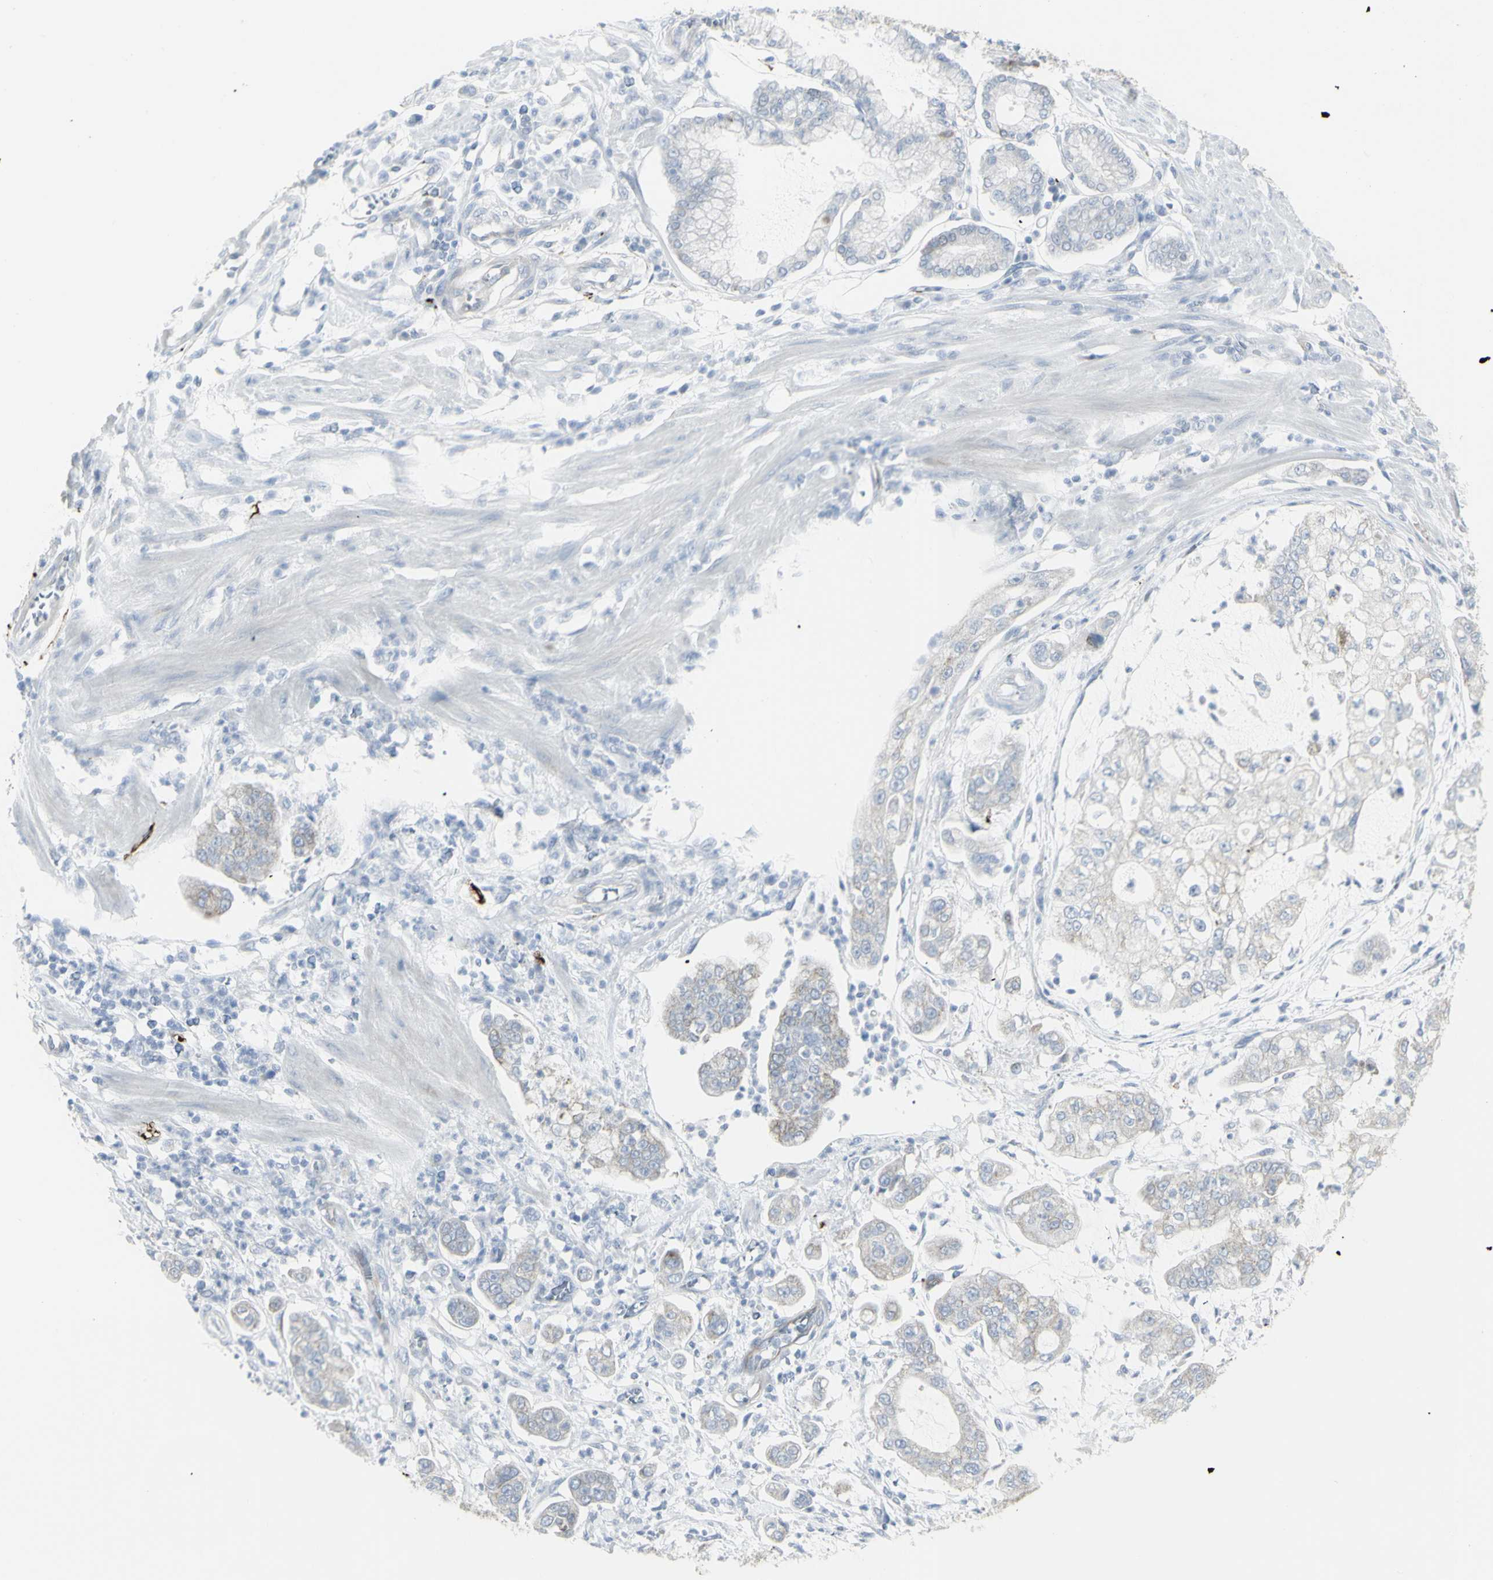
{"staining": {"intensity": "weak", "quantity": "25%-75%", "location": "cytoplasmic/membranous"}, "tissue": "stomach cancer", "cell_type": "Tumor cells", "image_type": "cancer", "snomed": [{"axis": "morphology", "description": "Adenocarcinoma, NOS"}, {"axis": "topography", "description": "Stomach"}], "caption": "Human stomach cancer (adenocarcinoma) stained for a protein (brown) reveals weak cytoplasmic/membranous positive positivity in approximately 25%-75% of tumor cells.", "gene": "ENSG00000198211", "patient": {"sex": "male", "age": 76}}